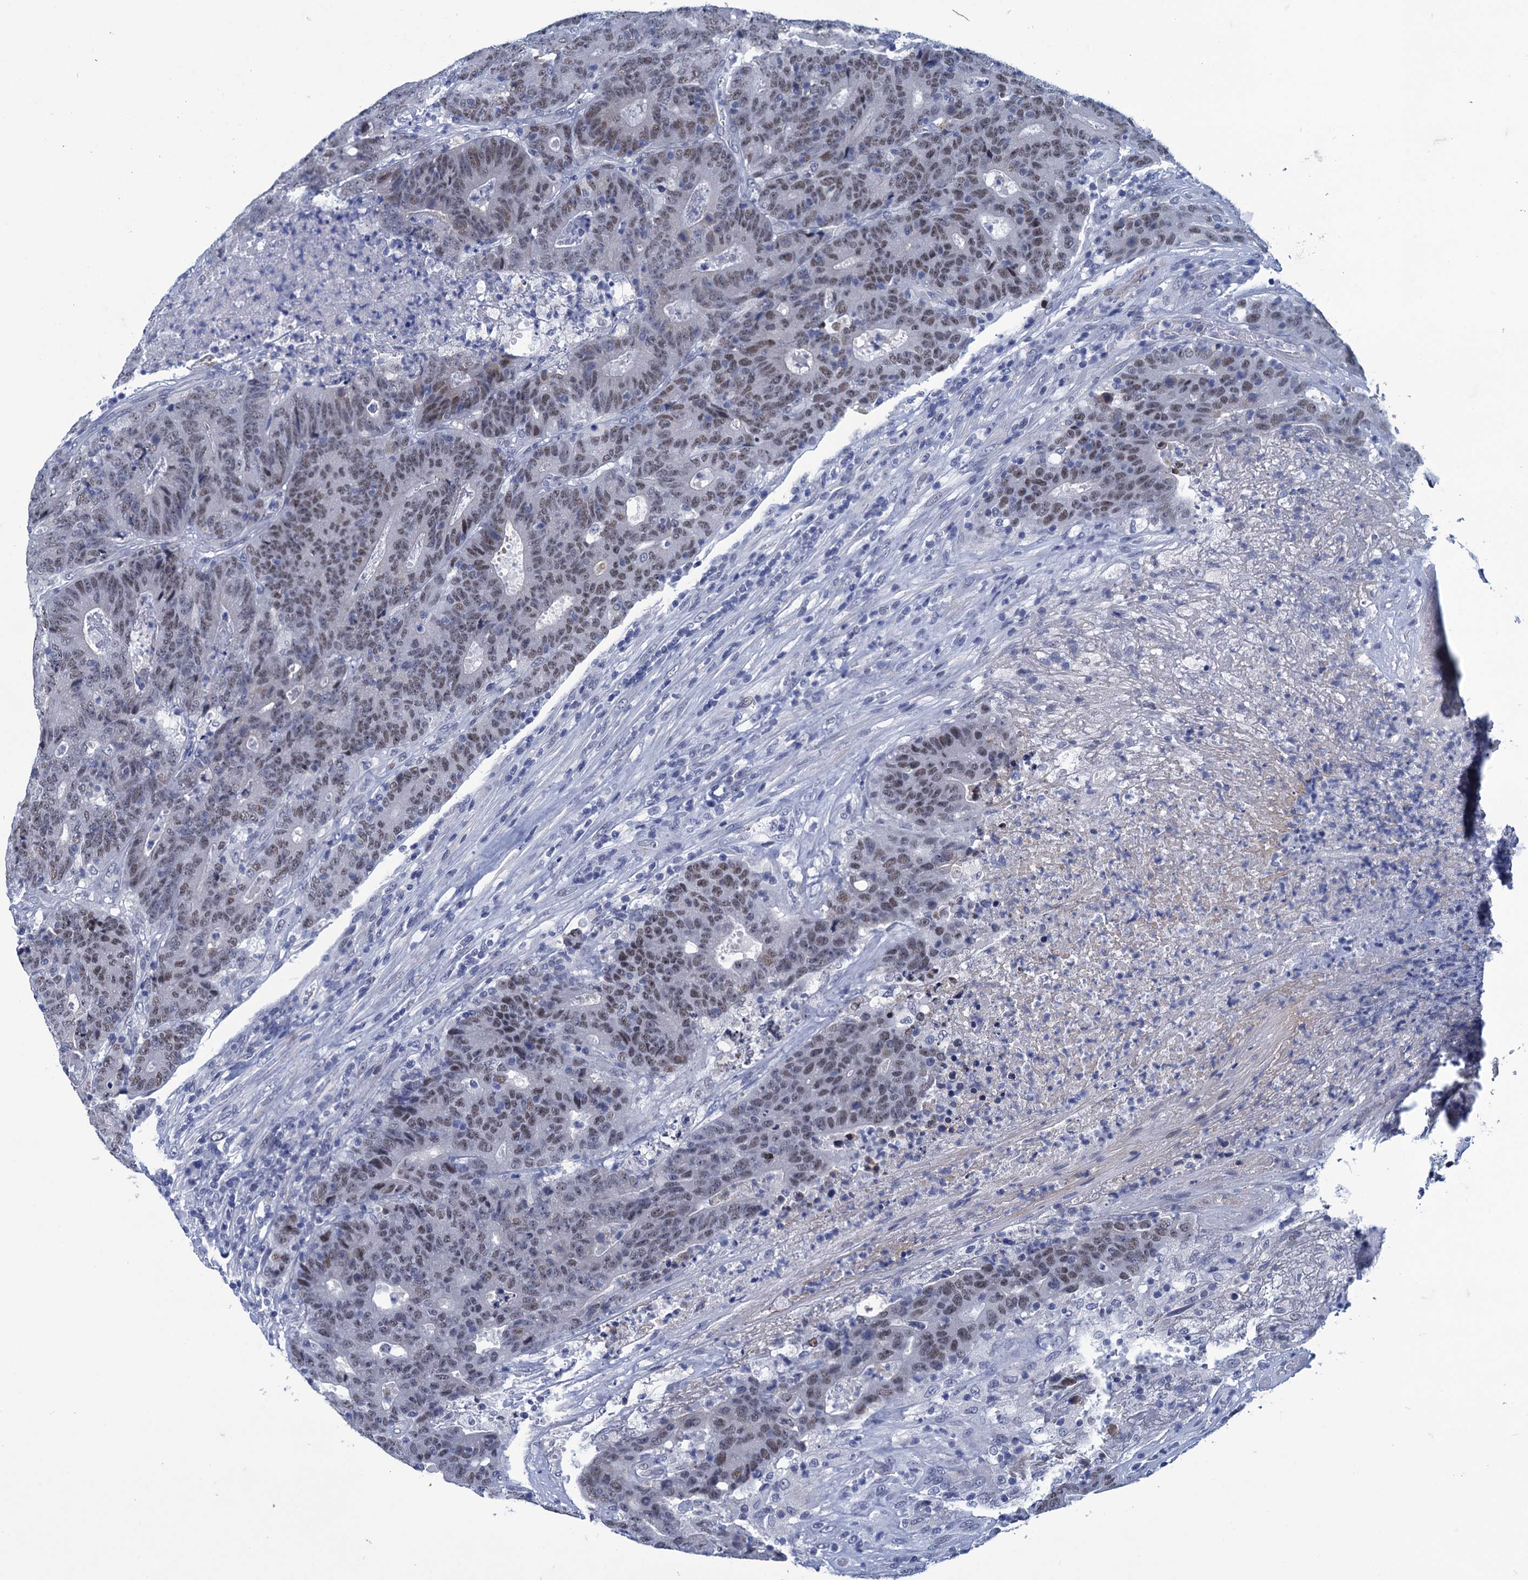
{"staining": {"intensity": "weak", "quantity": "25%-75%", "location": "nuclear"}, "tissue": "colorectal cancer", "cell_type": "Tumor cells", "image_type": "cancer", "snomed": [{"axis": "morphology", "description": "Adenocarcinoma, NOS"}, {"axis": "topography", "description": "Colon"}], "caption": "Adenocarcinoma (colorectal) tissue demonstrates weak nuclear expression in about 25%-75% of tumor cells", "gene": "GINS3", "patient": {"sex": "female", "age": 75}}